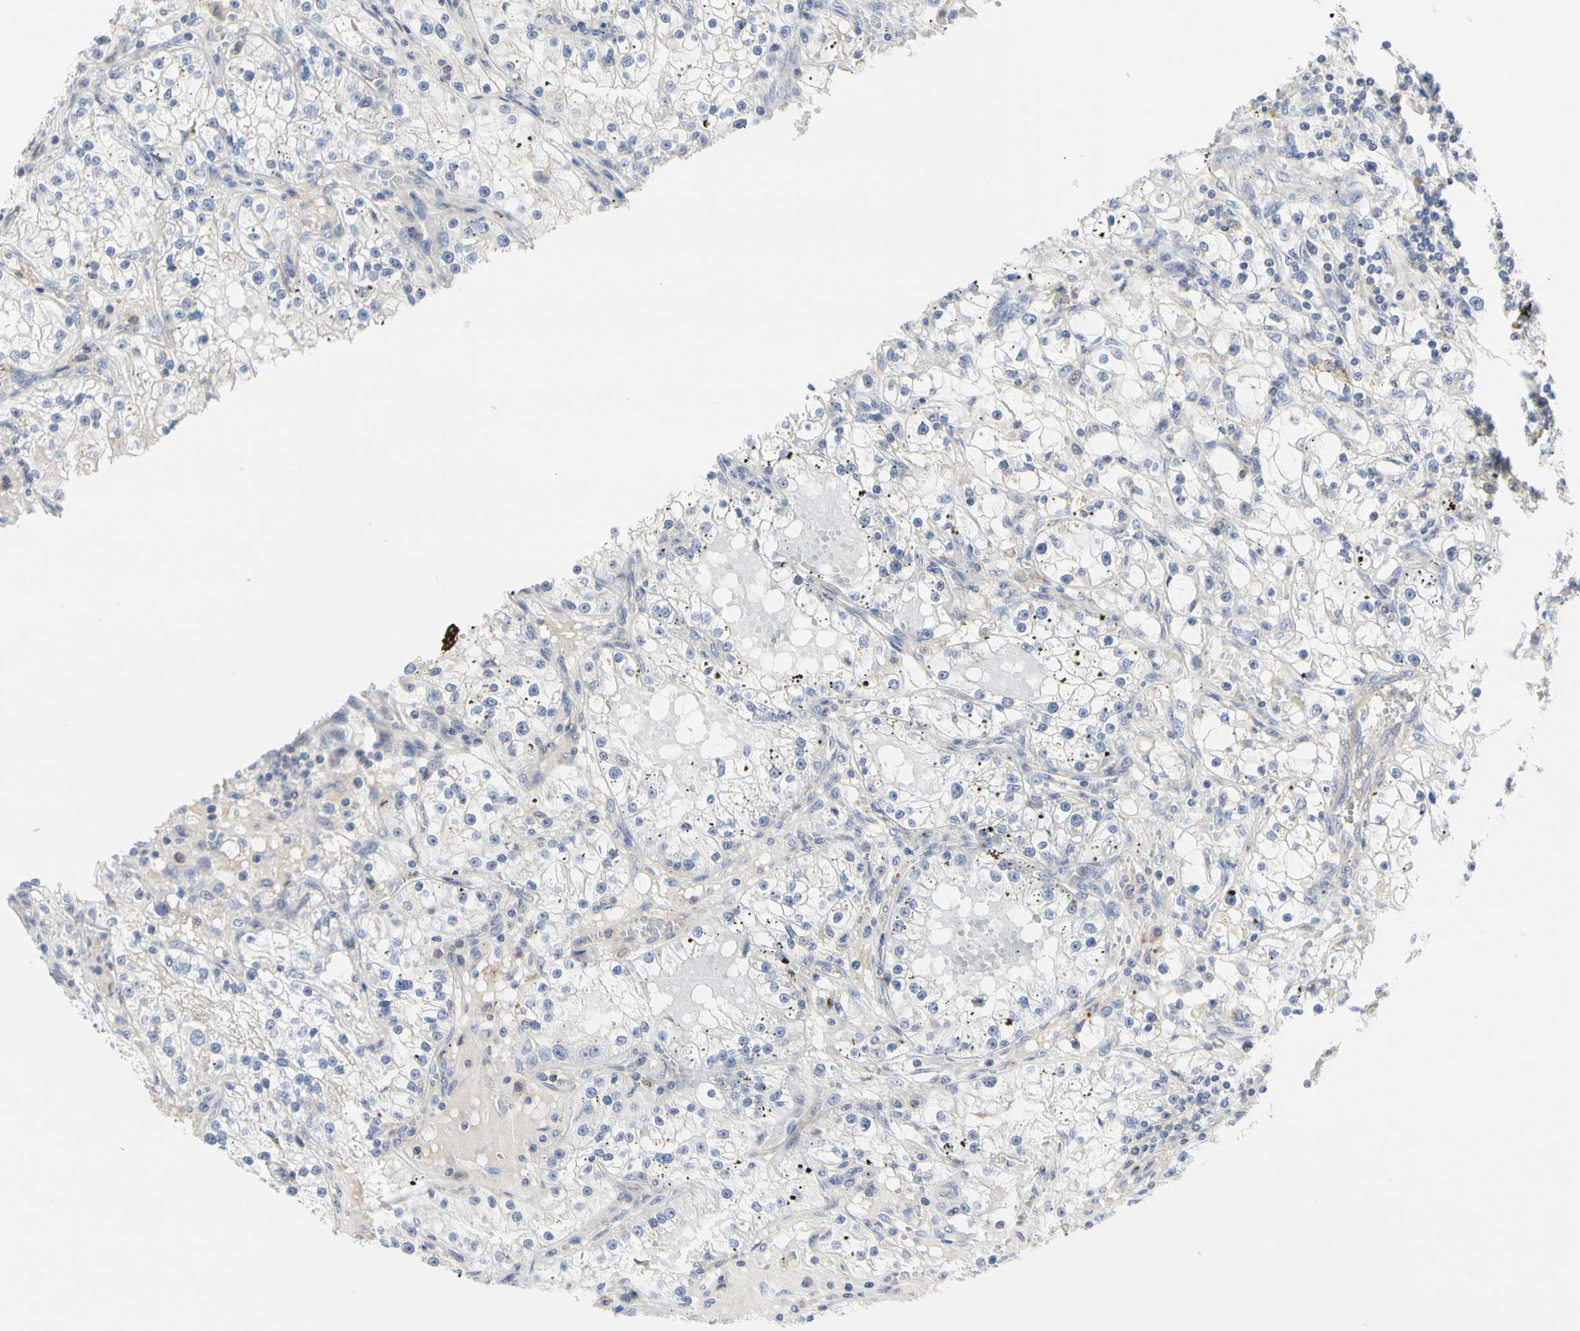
{"staining": {"intensity": "negative", "quantity": "none", "location": "none"}, "tissue": "renal cancer", "cell_type": "Tumor cells", "image_type": "cancer", "snomed": [{"axis": "morphology", "description": "Adenocarcinoma, NOS"}, {"axis": "topography", "description": "Kidney"}], "caption": "DAB (3,3'-diaminobenzidine) immunohistochemical staining of renal adenocarcinoma shows no significant positivity in tumor cells. The staining is performed using DAB brown chromogen with nuclei counter-stained in using hematoxylin.", "gene": "SHANK2", "patient": {"sex": "male", "age": 56}}